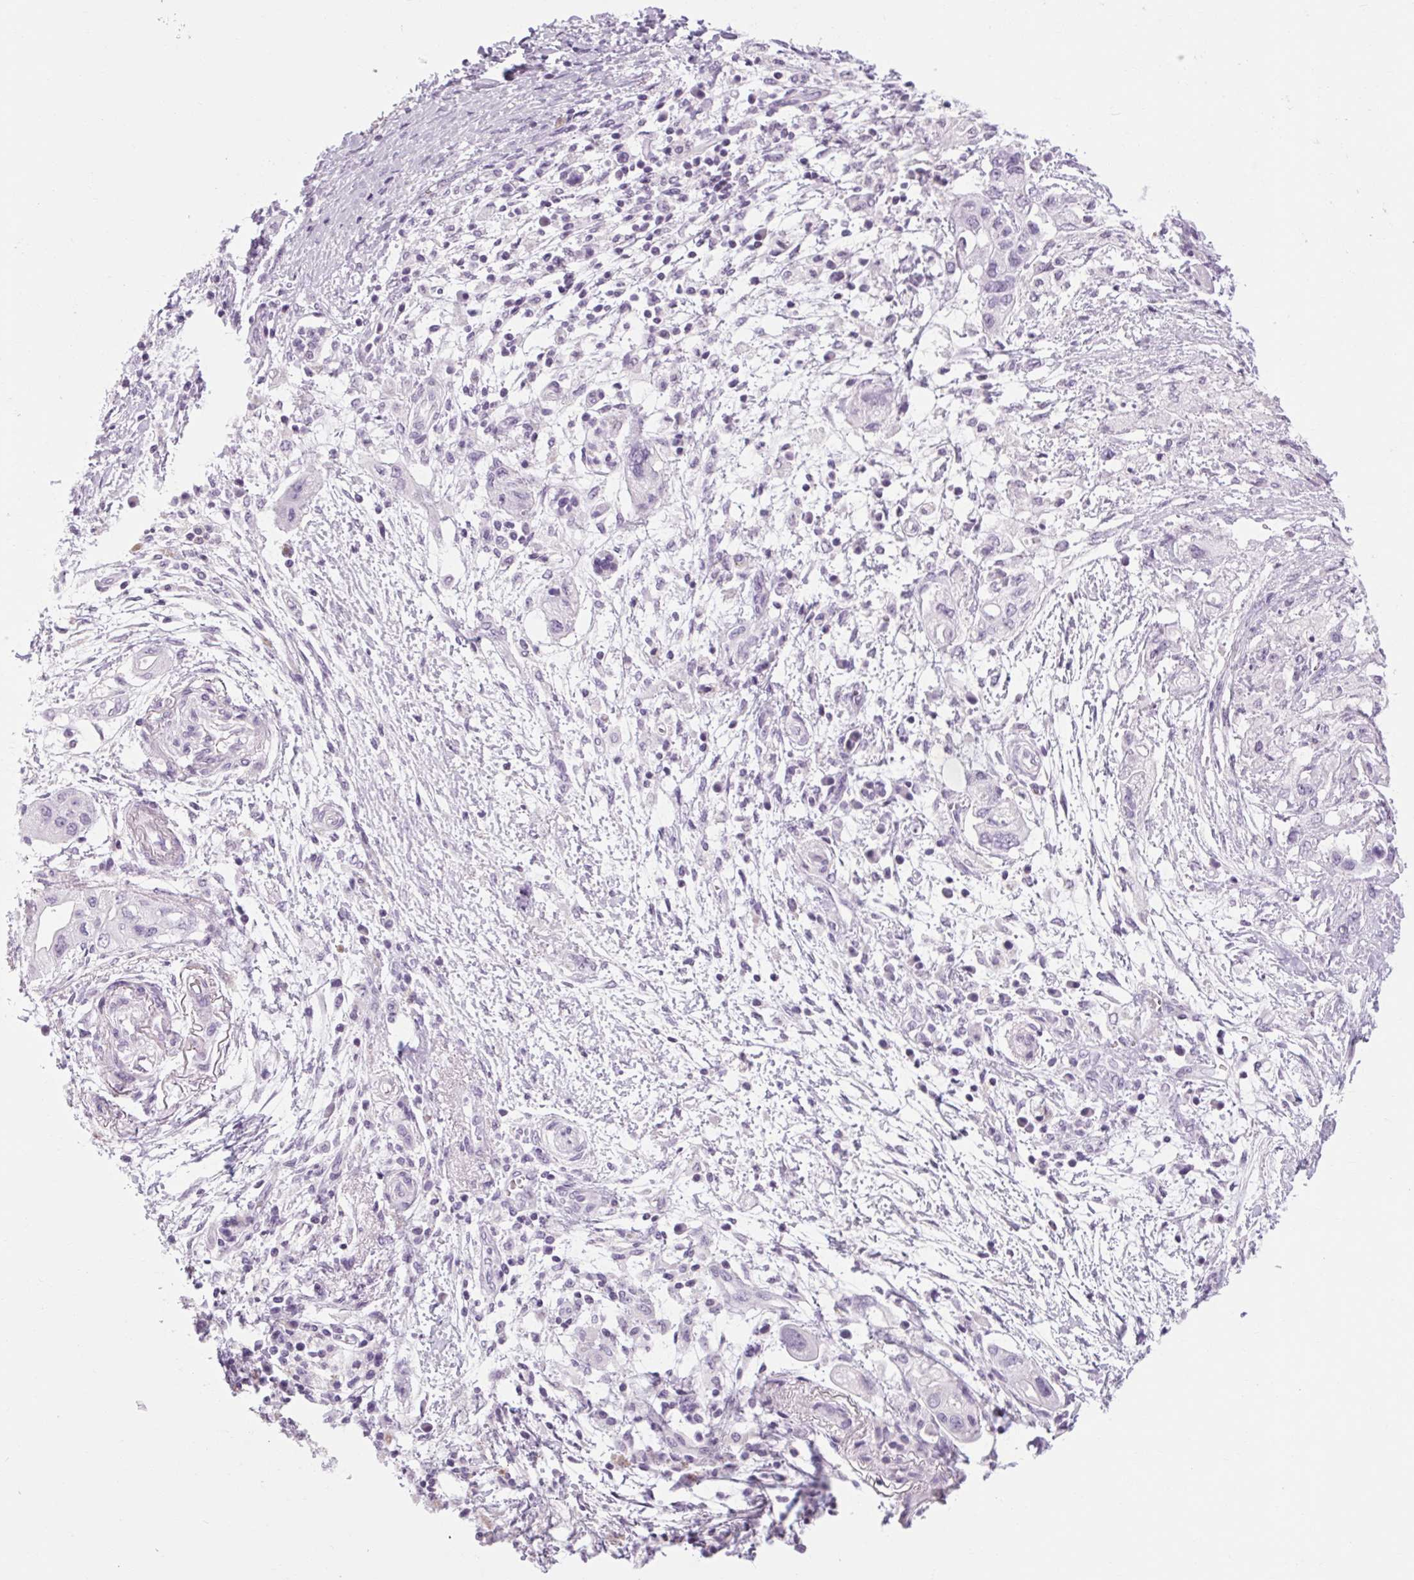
{"staining": {"intensity": "negative", "quantity": "none", "location": "none"}, "tissue": "pancreatic cancer", "cell_type": "Tumor cells", "image_type": "cancer", "snomed": [{"axis": "morphology", "description": "Adenocarcinoma, NOS"}, {"axis": "topography", "description": "Pancreas"}], "caption": "High magnification brightfield microscopy of adenocarcinoma (pancreatic) stained with DAB (brown) and counterstained with hematoxylin (blue): tumor cells show no significant expression.", "gene": "POMC", "patient": {"sex": "female", "age": 72}}